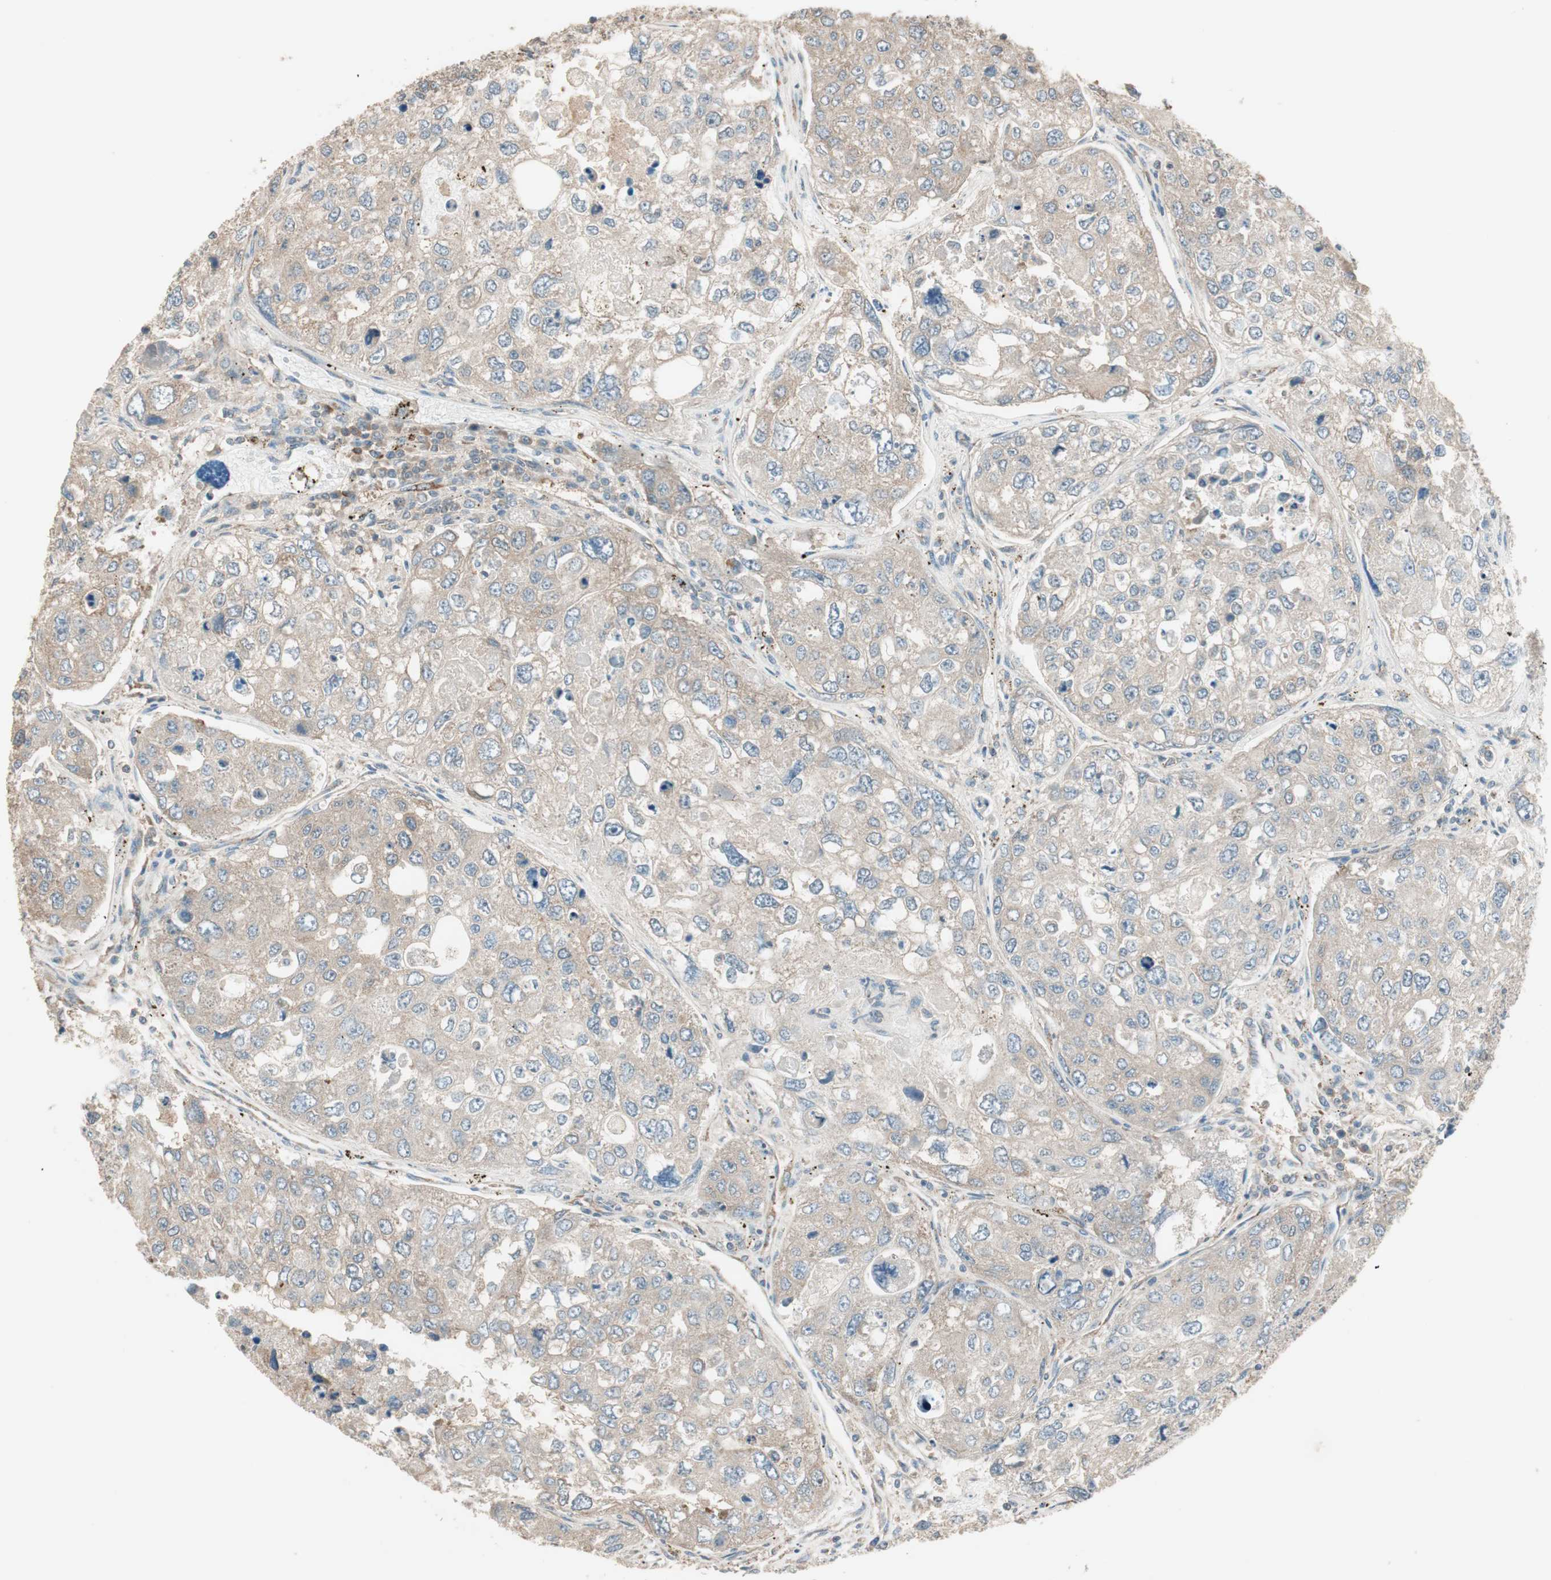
{"staining": {"intensity": "weak", "quantity": ">75%", "location": "cytoplasmic/membranous"}, "tissue": "urothelial cancer", "cell_type": "Tumor cells", "image_type": "cancer", "snomed": [{"axis": "morphology", "description": "Urothelial carcinoma, High grade"}, {"axis": "topography", "description": "Lymph node"}, {"axis": "topography", "description": "Urinary bladder"}], "caption": "Immunohistochemical staining of urothelial cancer exhibits low levels of weak cytoplasmic/membranous protein expression in about >75% of tumor cells. (Brightfield microscopy of DAB IHC at high magnification).", "gene": "CC2D1A", "patient": {"sex": "male", "age": 51}}